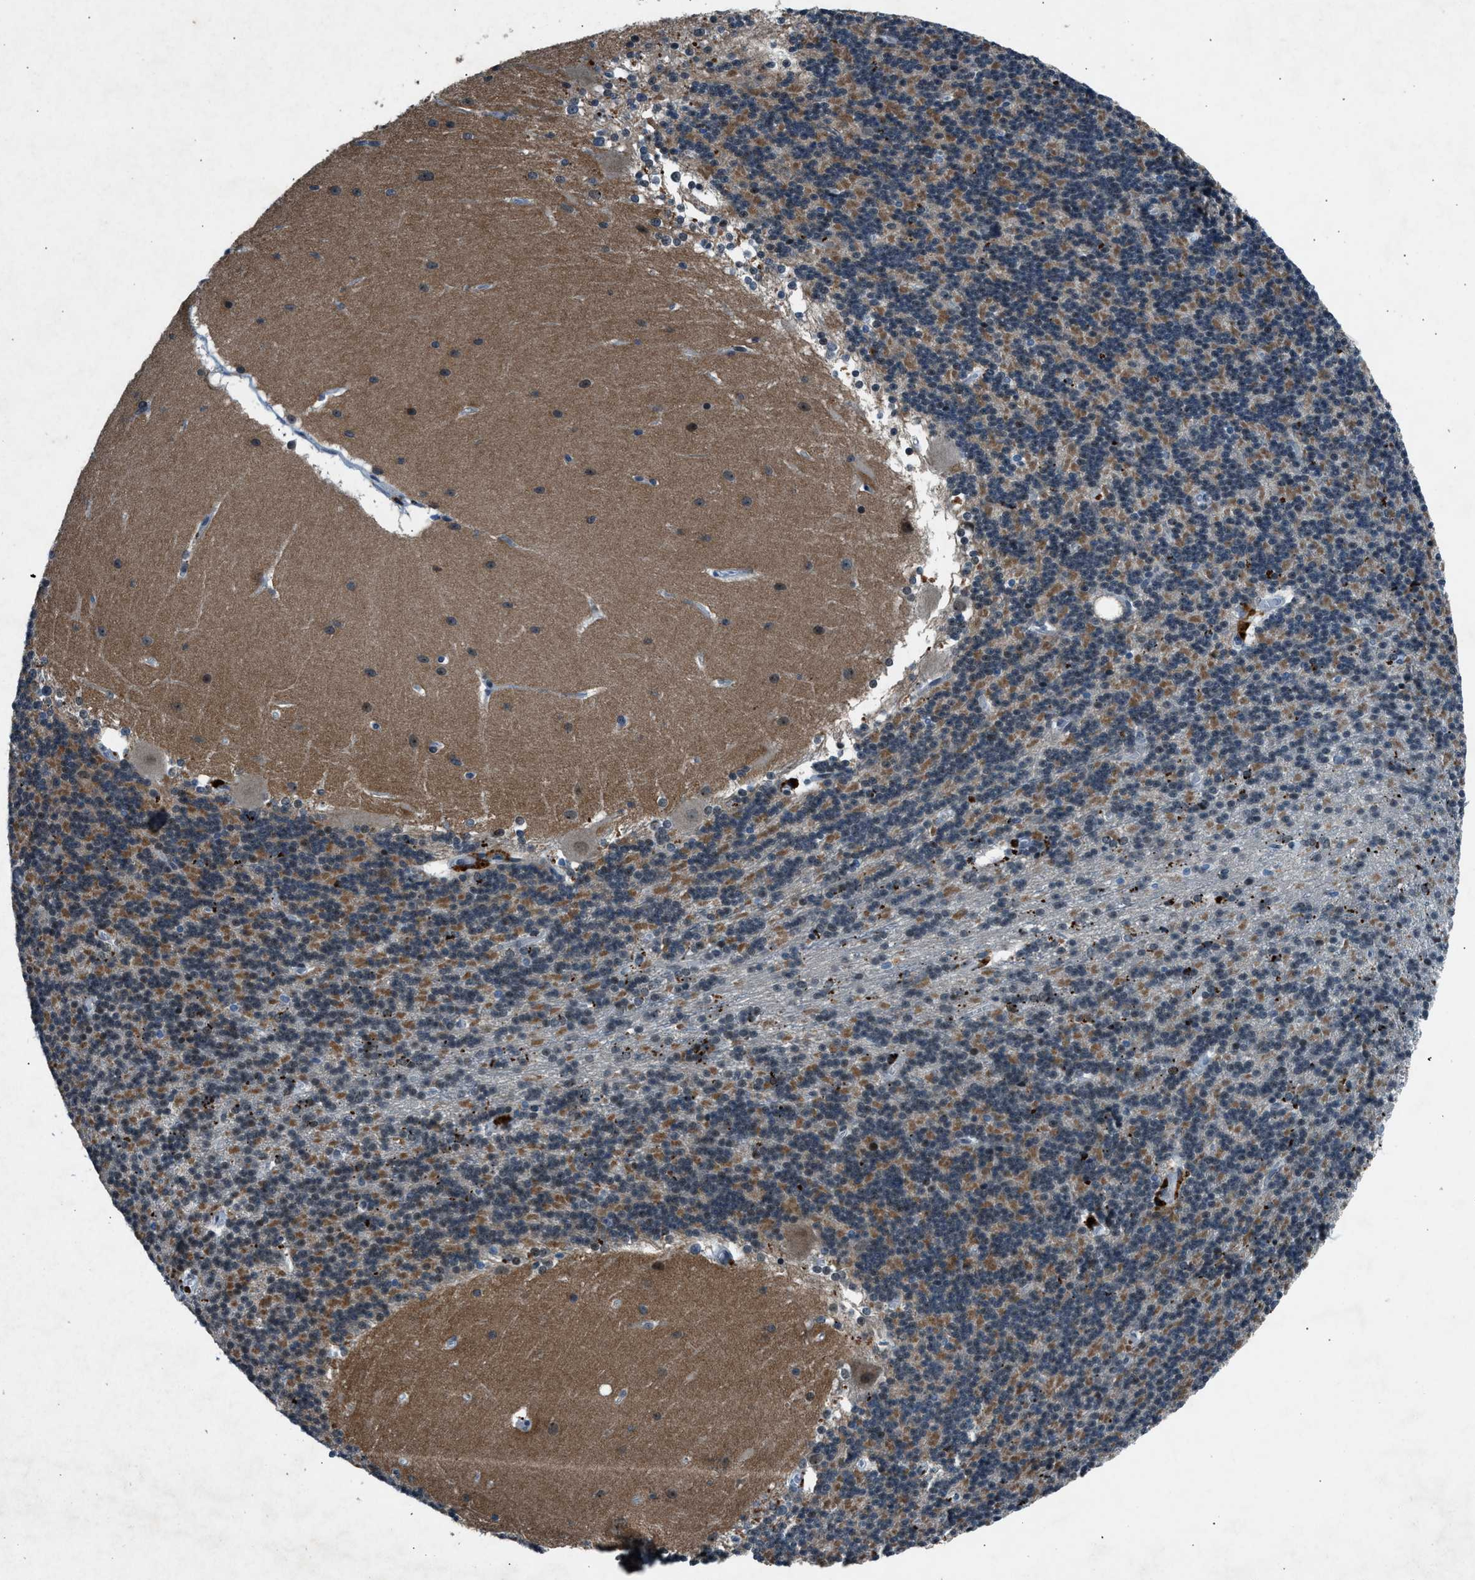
{"staining": {"intensity": "moderate", "quantity": "<25%", "location": "cytoplasmic/membranous"}, "tissue": "cerebellum", "cell_type": "Cells in granular layer", "image_type": "normal", "snomed": [{"axis": "morphology", "description": "Normal tissue, NOS"}, {"axis": "topography", "description": "Cerebellum"}], "caption": "This is a photomicrograph of immunohistochemistry staining of benign cerebellum, which shows moderate staining in the cytoplasmic/membranous of cells in granular layer.", "gene": "ADCY1", "patient": {"sex": "female", "age": 19}}